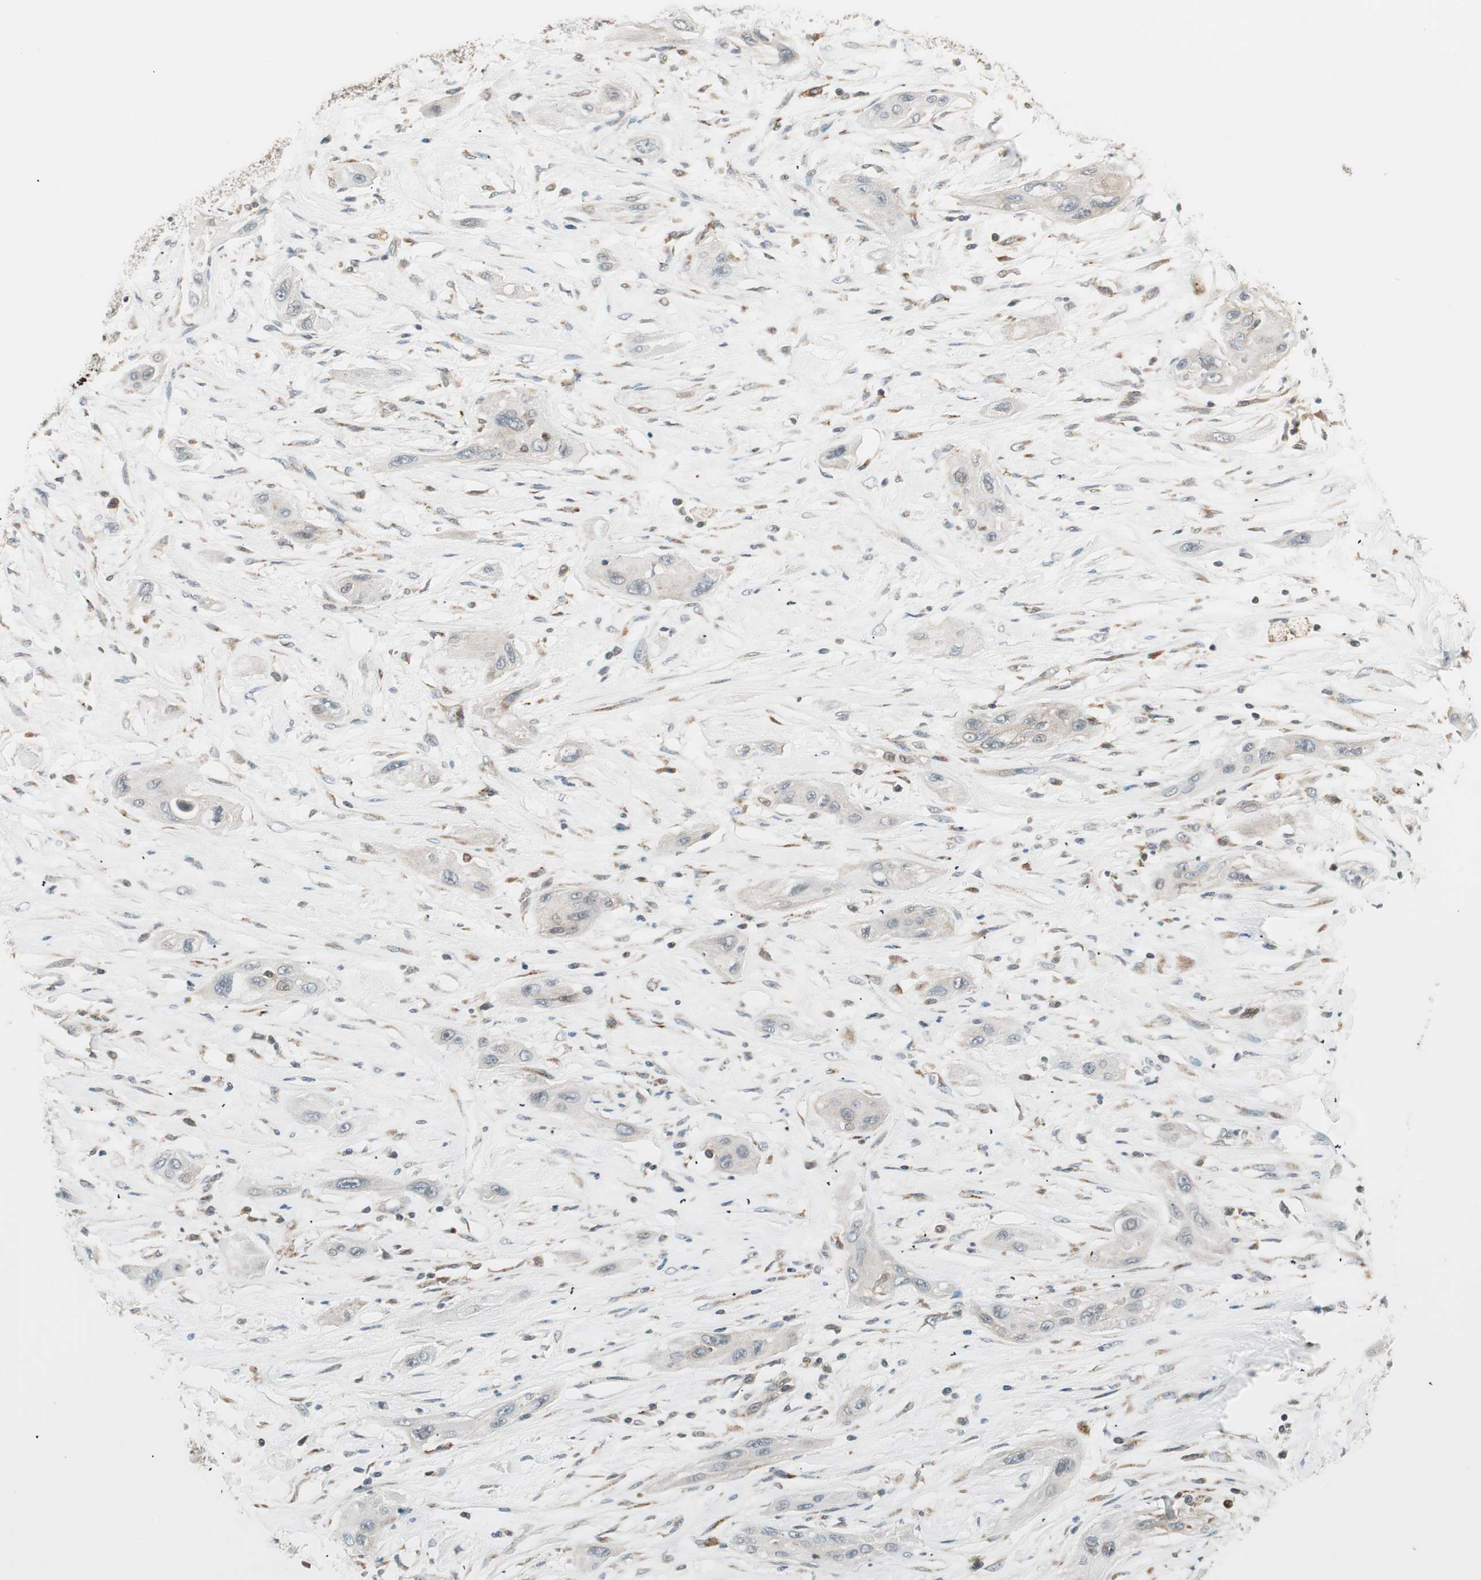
{"staining": {"intensity": "negative", "quantity": "none", "location": "none"}, "tissue": "lung cancer", "cell_type": "Tumor cells", "image_type": "cancer", "snomed": [{"axis": "morphology", "description": "Squamous cell carcinoma, NOS"}, {"axis": "topography", "description": "Lung"}], "caption": "Tumor cells show no significant protein expression in lung squamous cell carcinoma. (Stains: DAB immunohistochemistry with hematoxylin counter stain, Microscopy: brightfield microscopy at high magnification).", "gene": "SFRP1", "patient": {"sex": "female", "age": 47}}